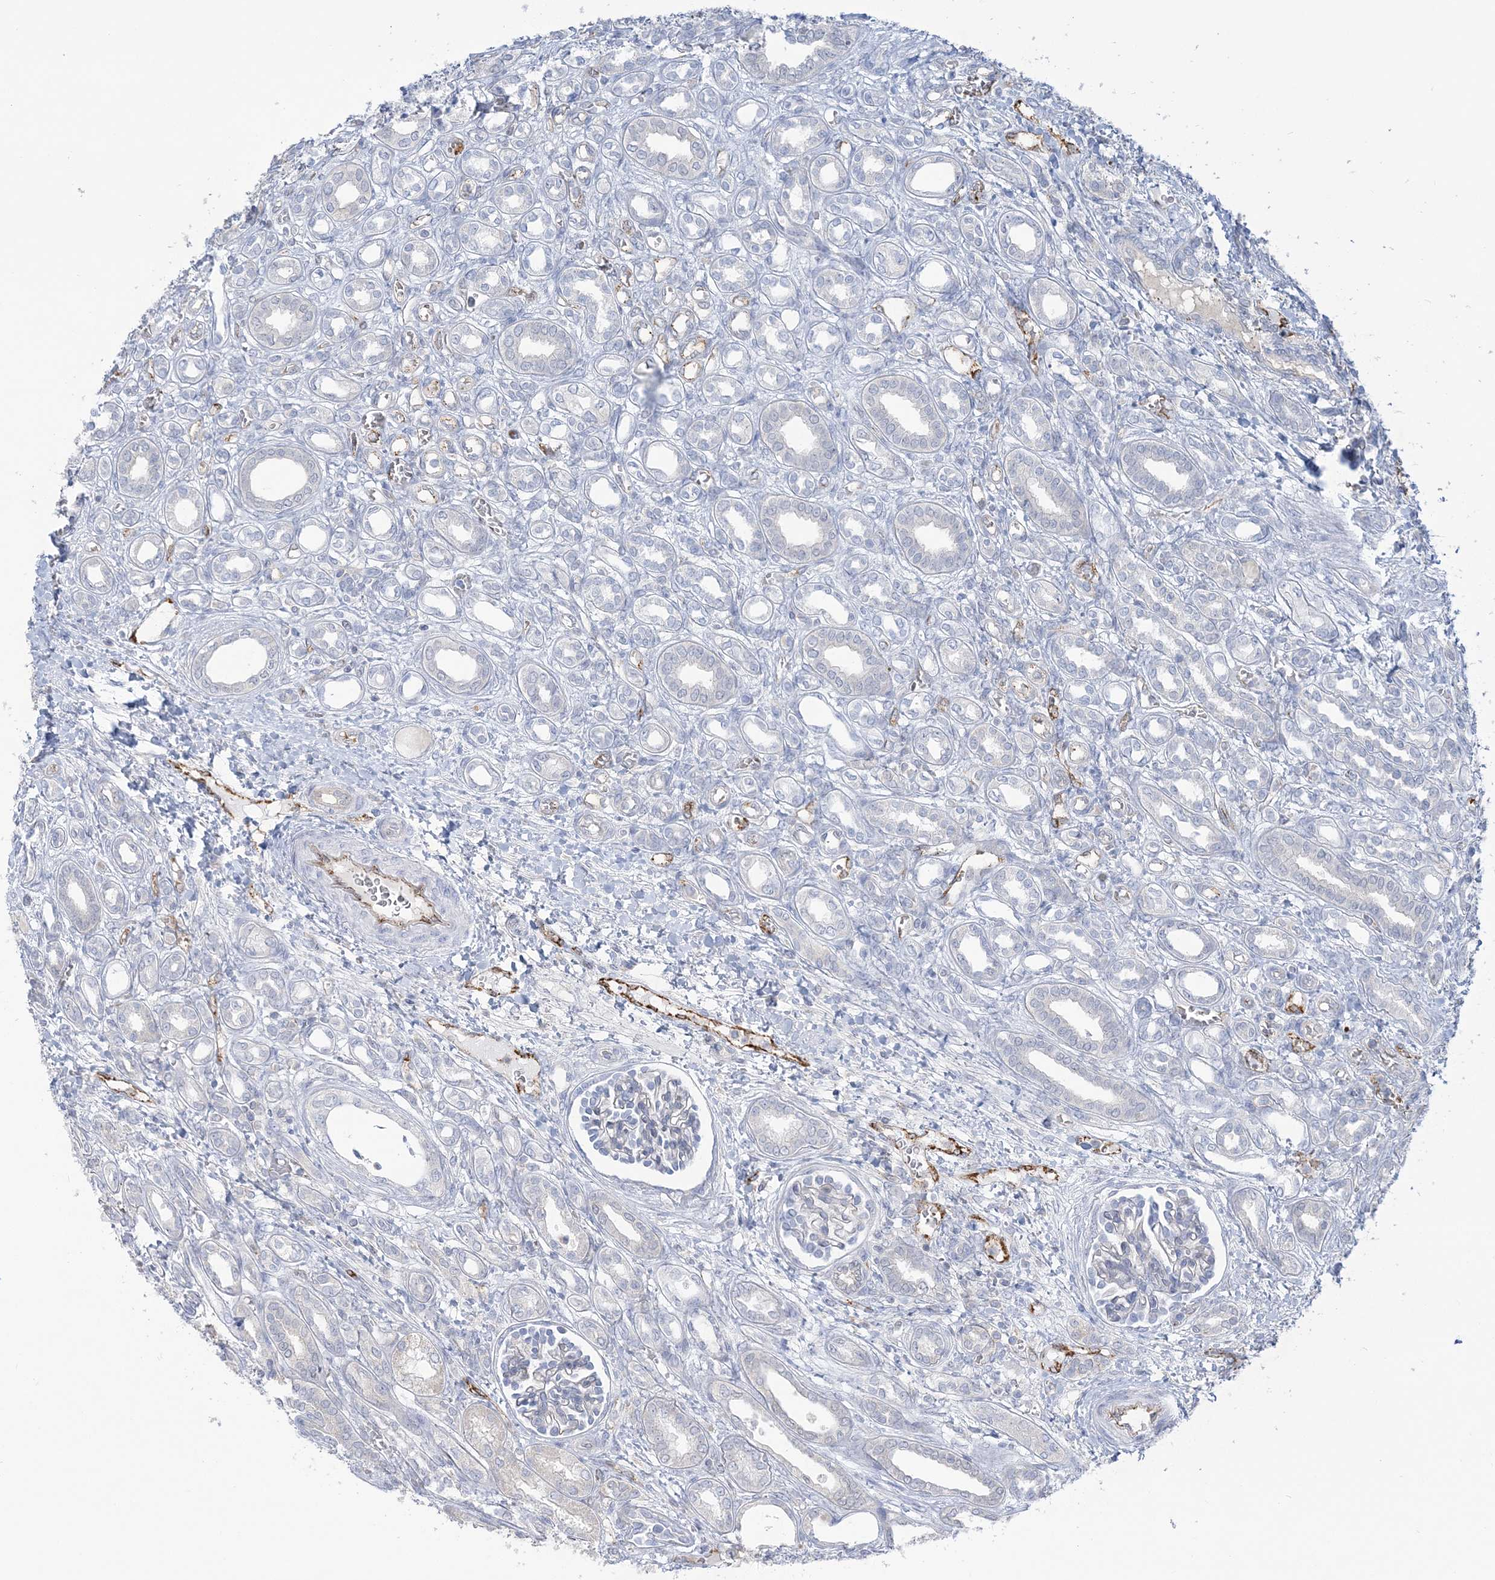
{"staining": {"intensity": "negative", "quantity": "none", "location": "none"}, "tissue": "kidney", "cell_type": "Cells in glomeruli", "image_type": "normal", "snomed": [{"axis": "morphology", "description": "Normal tissue, NOS"}, {"axis": "morphology", "description": "Neoplasm, malignant, NOS"}, {"axis": "topography", "description": "Kidney"}], "caption": "IHC of benign kidney exhibits no staining in cells in glomeruli. (DAB (3,3'-diaminobenzidine) immunohistochemistry (IHC), high magnification).", "gene": "INPP1", "patient": {"sex": "female", "age": 1}}